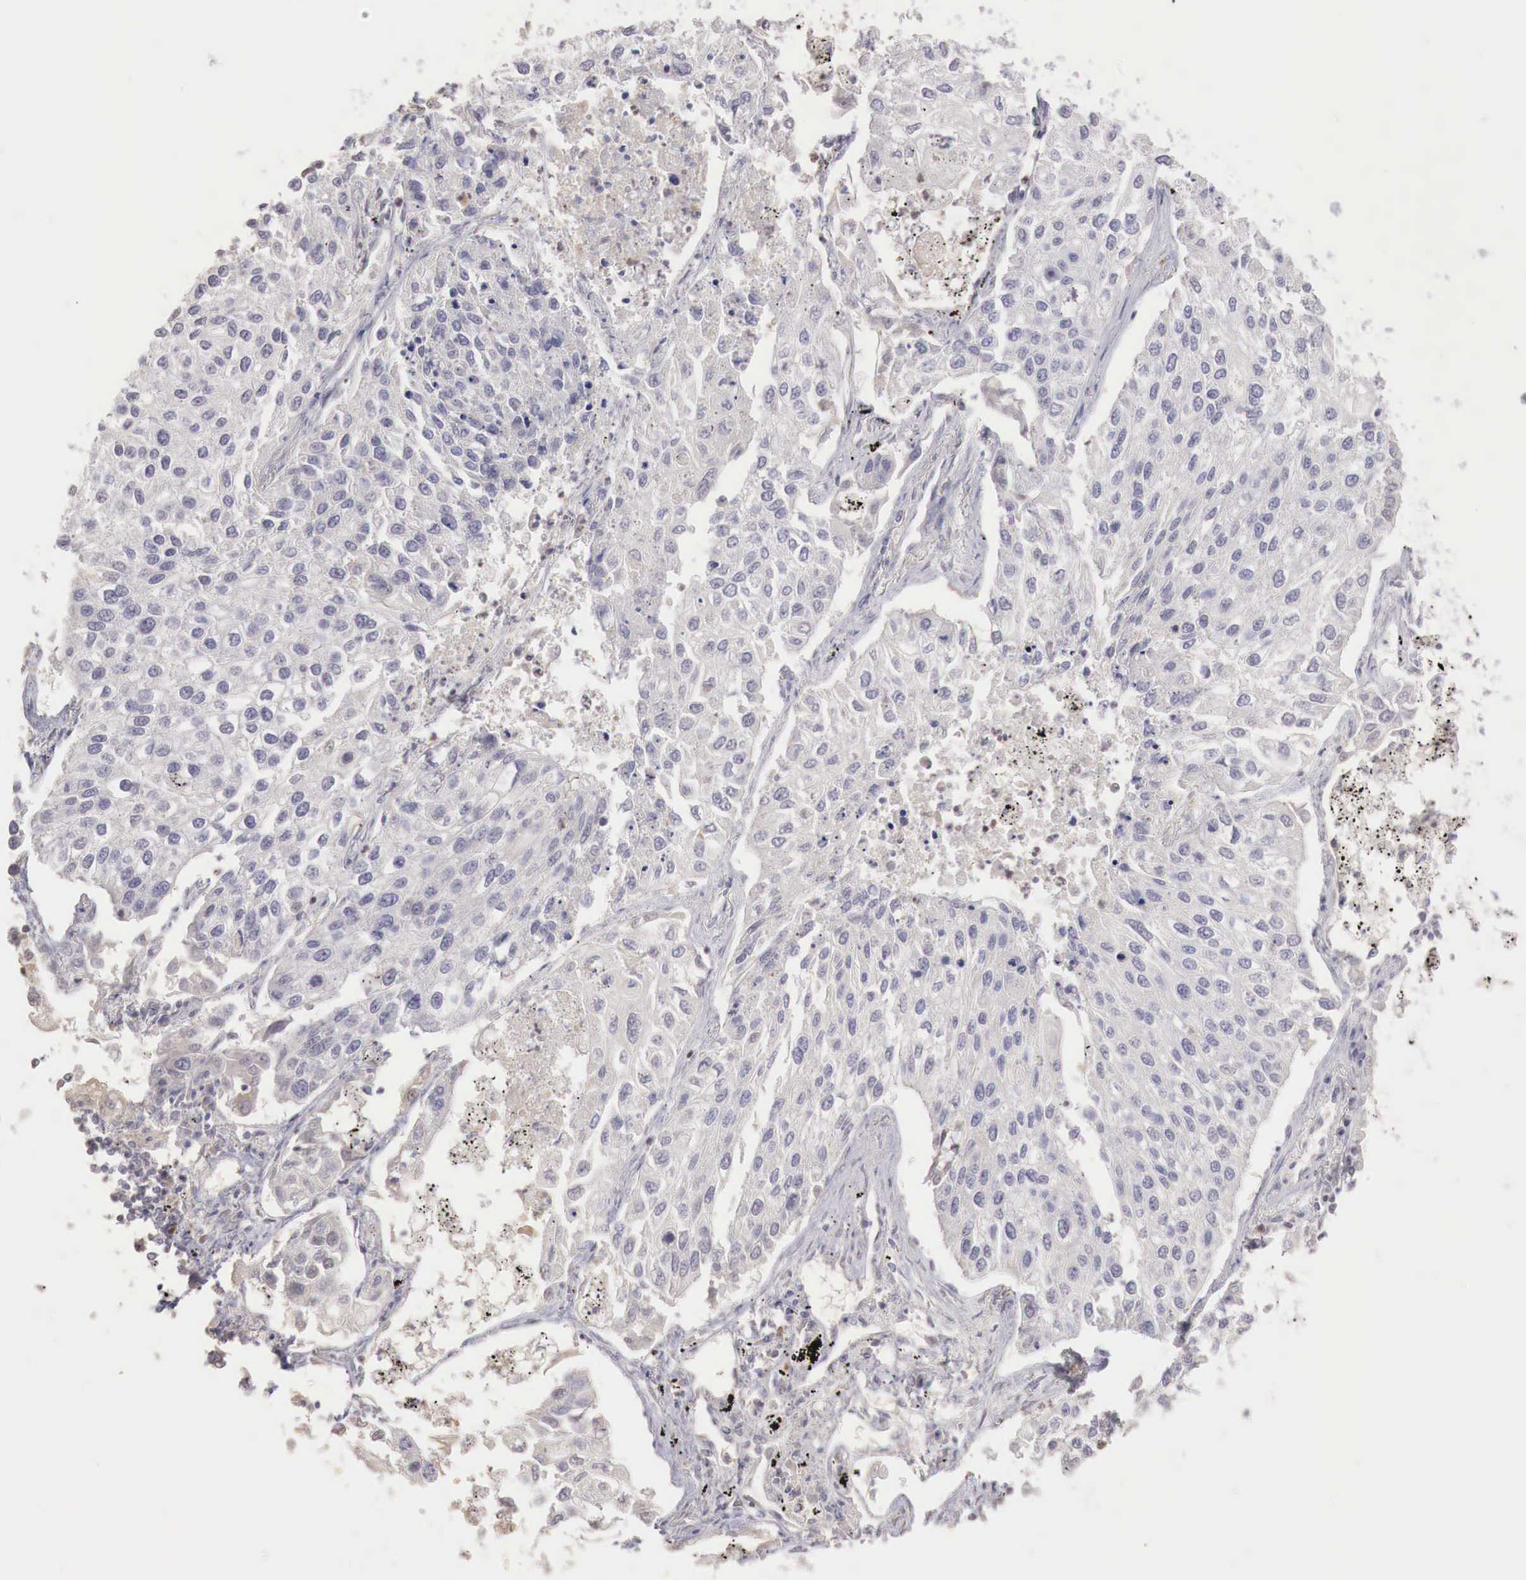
{"staining": {"intensity": "negative", "quantity": "none", "location": "none"}, "tissue": "lung cancer", "cell_type": "Tumor cells", "image_type": "cancer", "snomed": [{"axis": "morphology", "description": "Squamous cell carcinoma, NOS"}, {"axis": "topography", "description": "Lung"}], "caption": "The histopathology image reveals no staining of tumor cells in lung squamous cell carcinoma. Brightfield microscopy of immunohistochemistry (IHC) stained with DAB (3,3'-diaminobenzidine) (brown) and hematoxylin (blue), captured at high magnification.", "gene": "TBC1D9", "patient": {"sex": "male", "age": 75}}